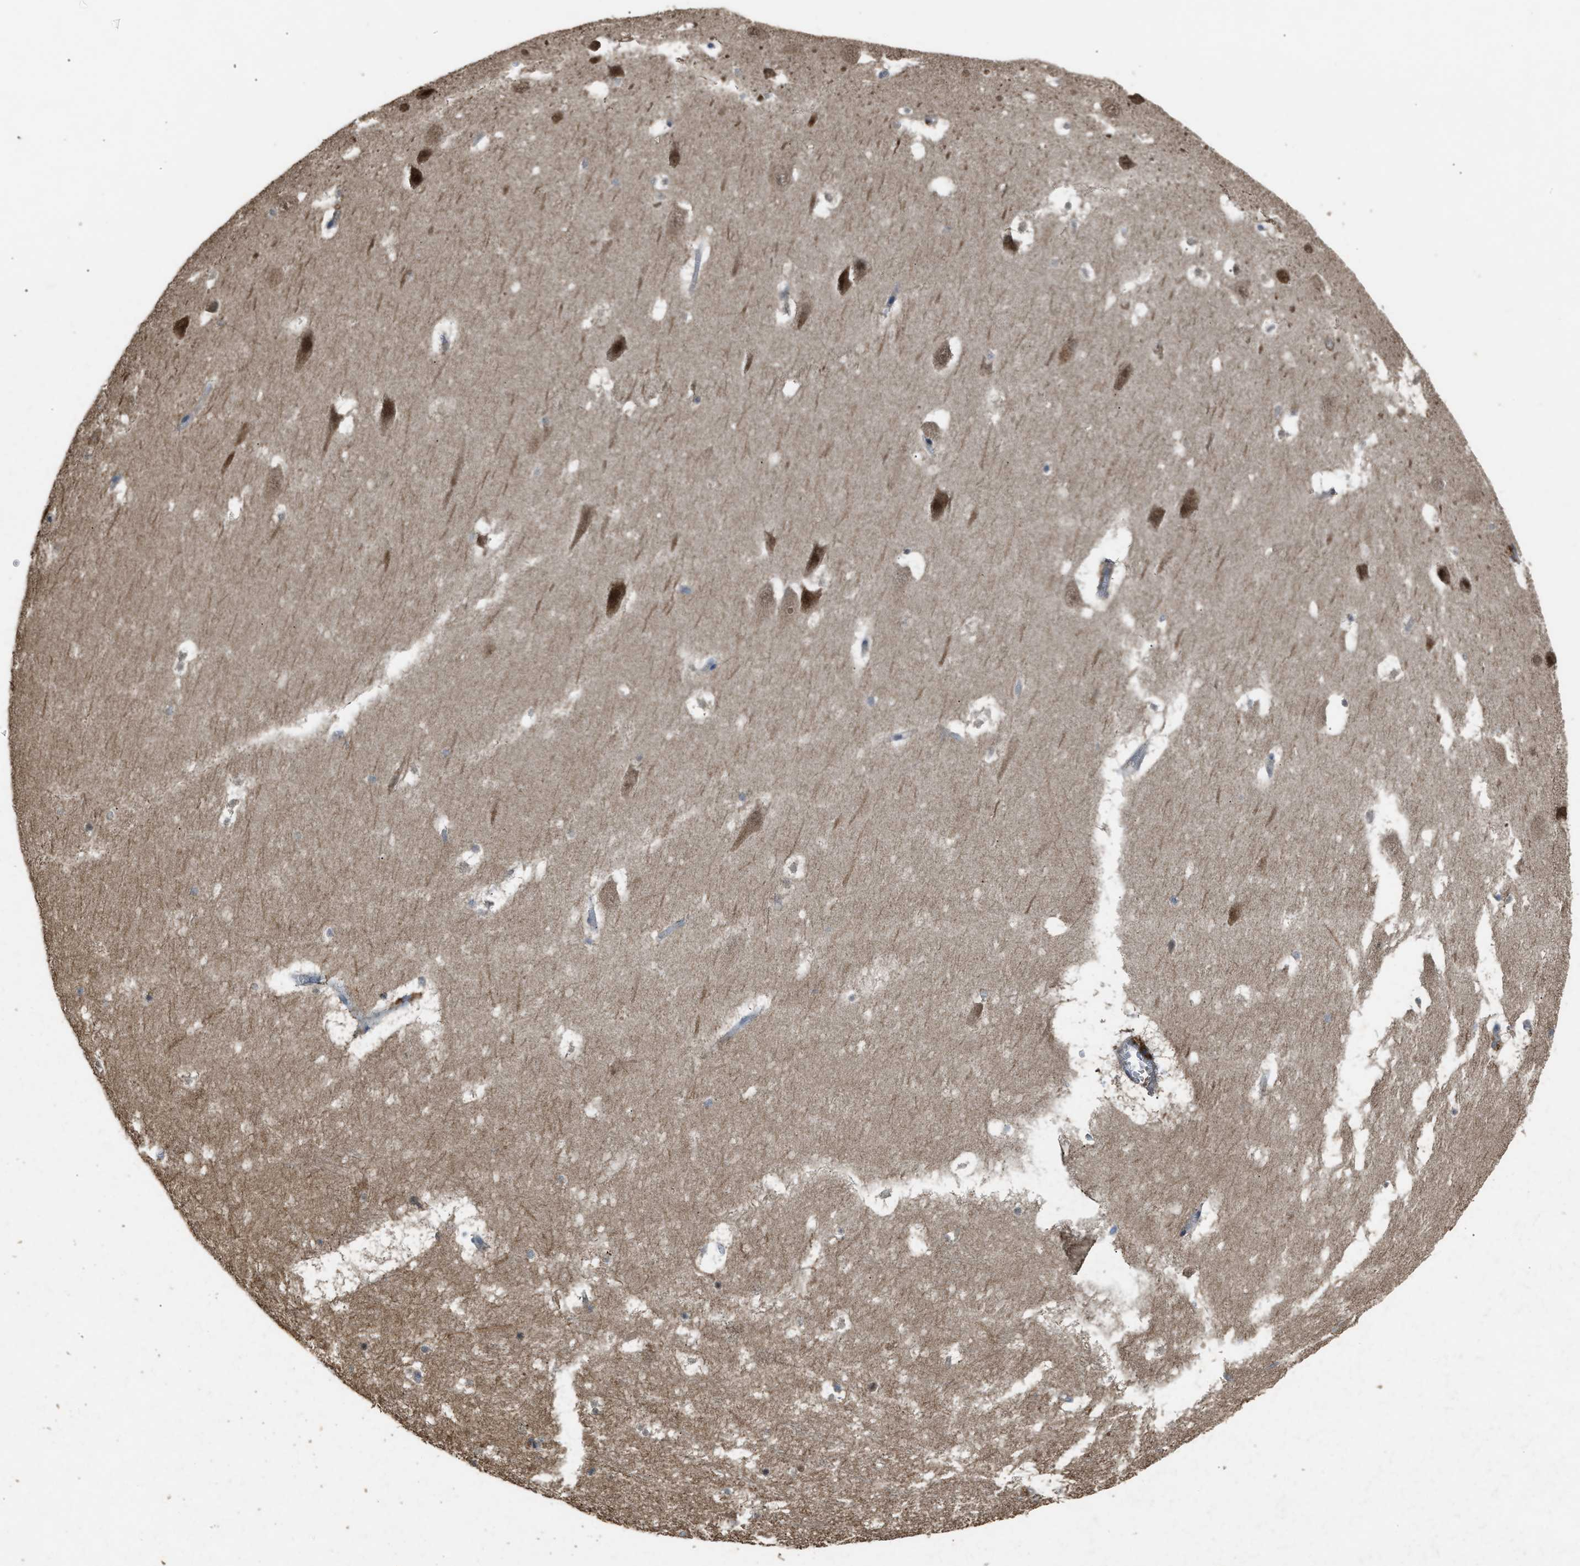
{"staining": {"intensity": "moderate", "quantity": "<25%", "location": "cytoplasmic/membranous"}, "tissue": "hippocampus", "cell_type": "Glial cells", "image_type": "normal", "snomed": [{"axis": "morphology", "description": "Normal tissue, NOS"}, {"axis": "topography", "description": "Hippocampus"}], "caption": "An immunohistochemistry image of benign tissue is shown. Protein staining in brown shows moderate cytoplasmic/membranous positivity in hippocampus within glial cells. Nuclei are stained in blue.", "gene": "PSMD1", "patient": {"sex": "male", "age": 45}}